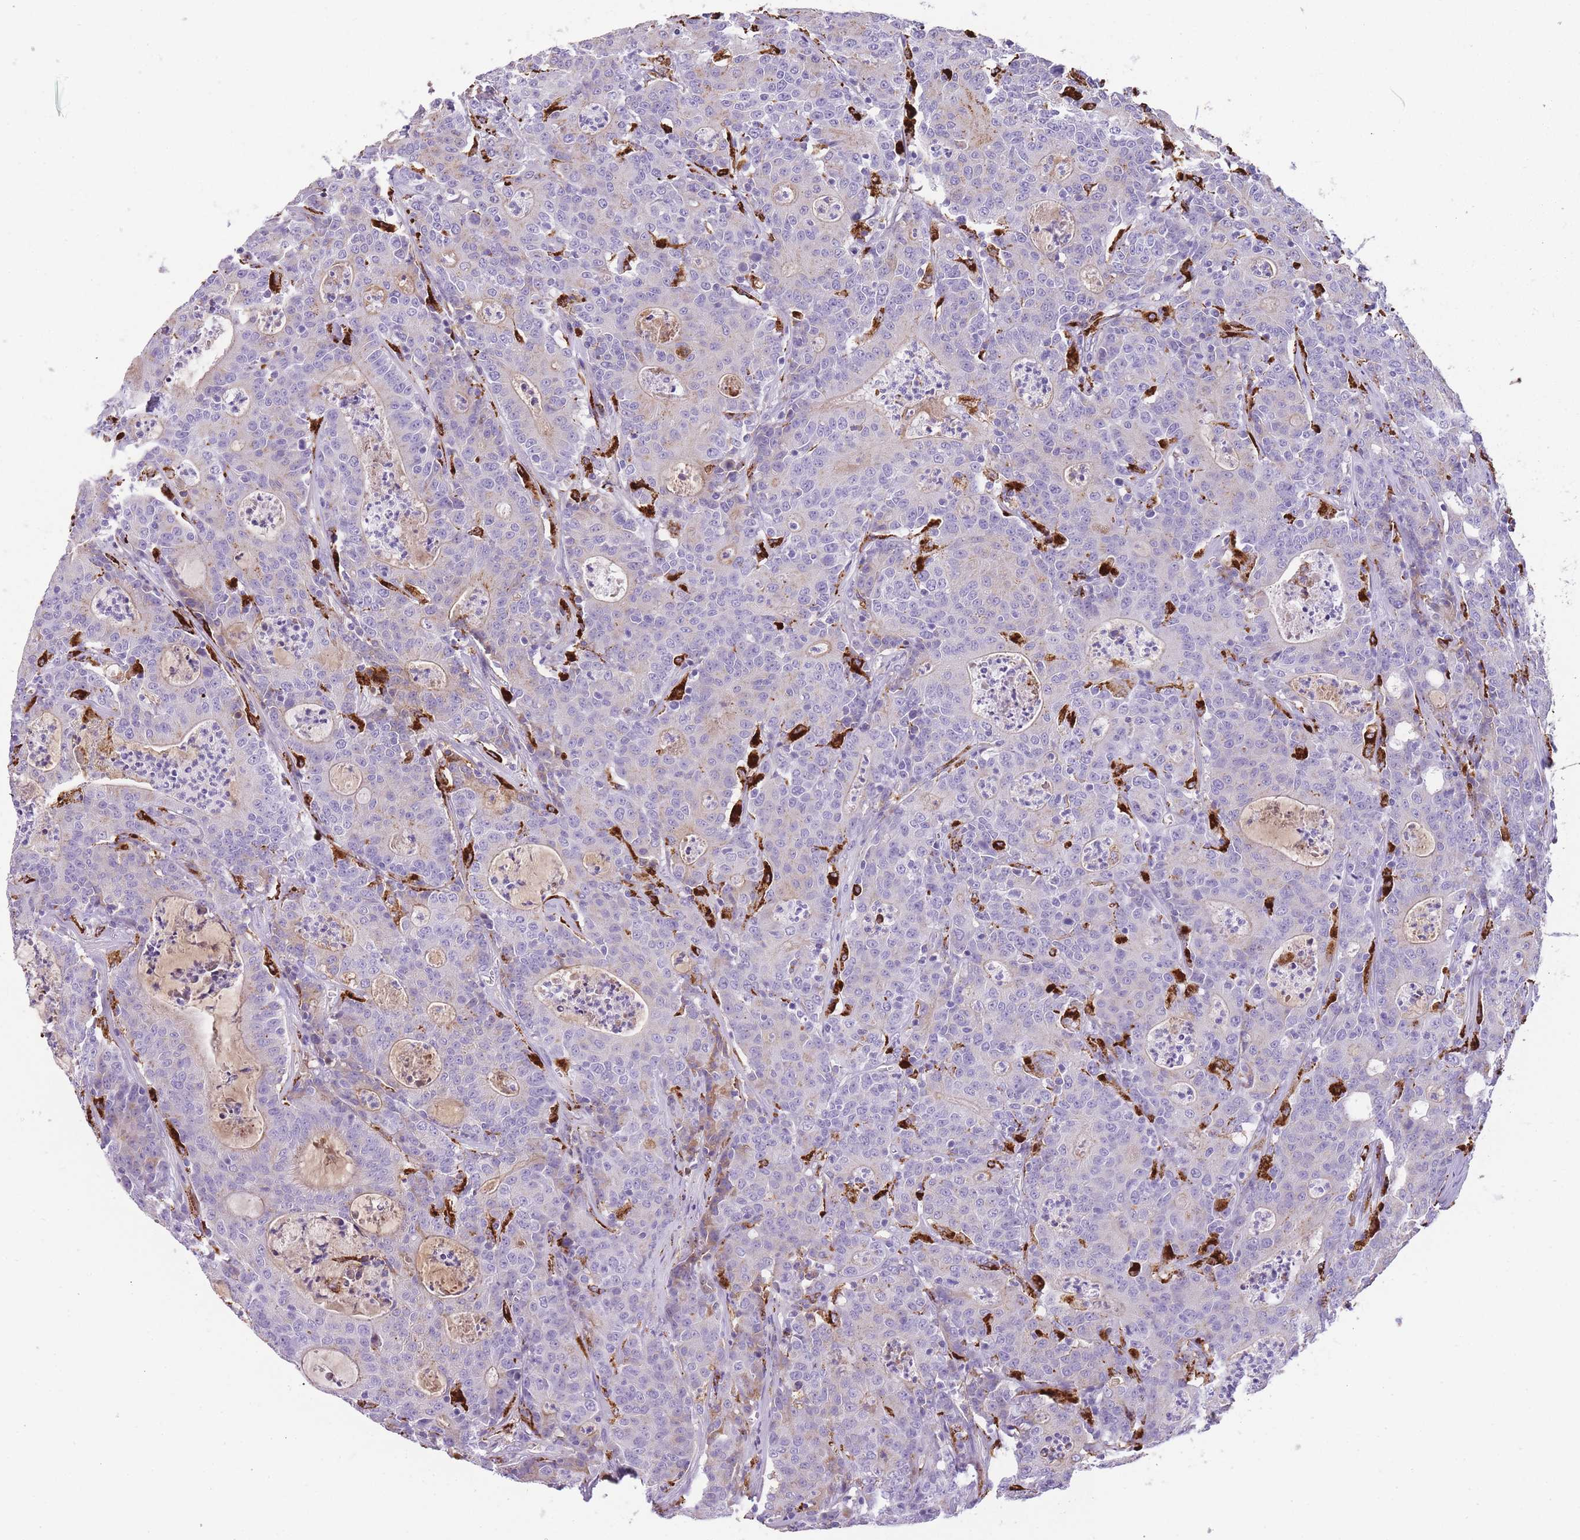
{"staining": {"intensity": "negative", "quantity": "none", "location": "none"}, "tissue": "colorectal cancer", "cell_type": "Tumor cells", "image_type": "cancer", "snomed": [{"axis": "morphology", "description": "Adenocarcinoma, NOS"}, {"axis": "topography", "description": "Colon"}], "caption": "Tumor cells show no significant positivity in colorectal adenocarcinoma.", "gene": "GNAT1", "patient": {"sex": "male", "age": 83}}